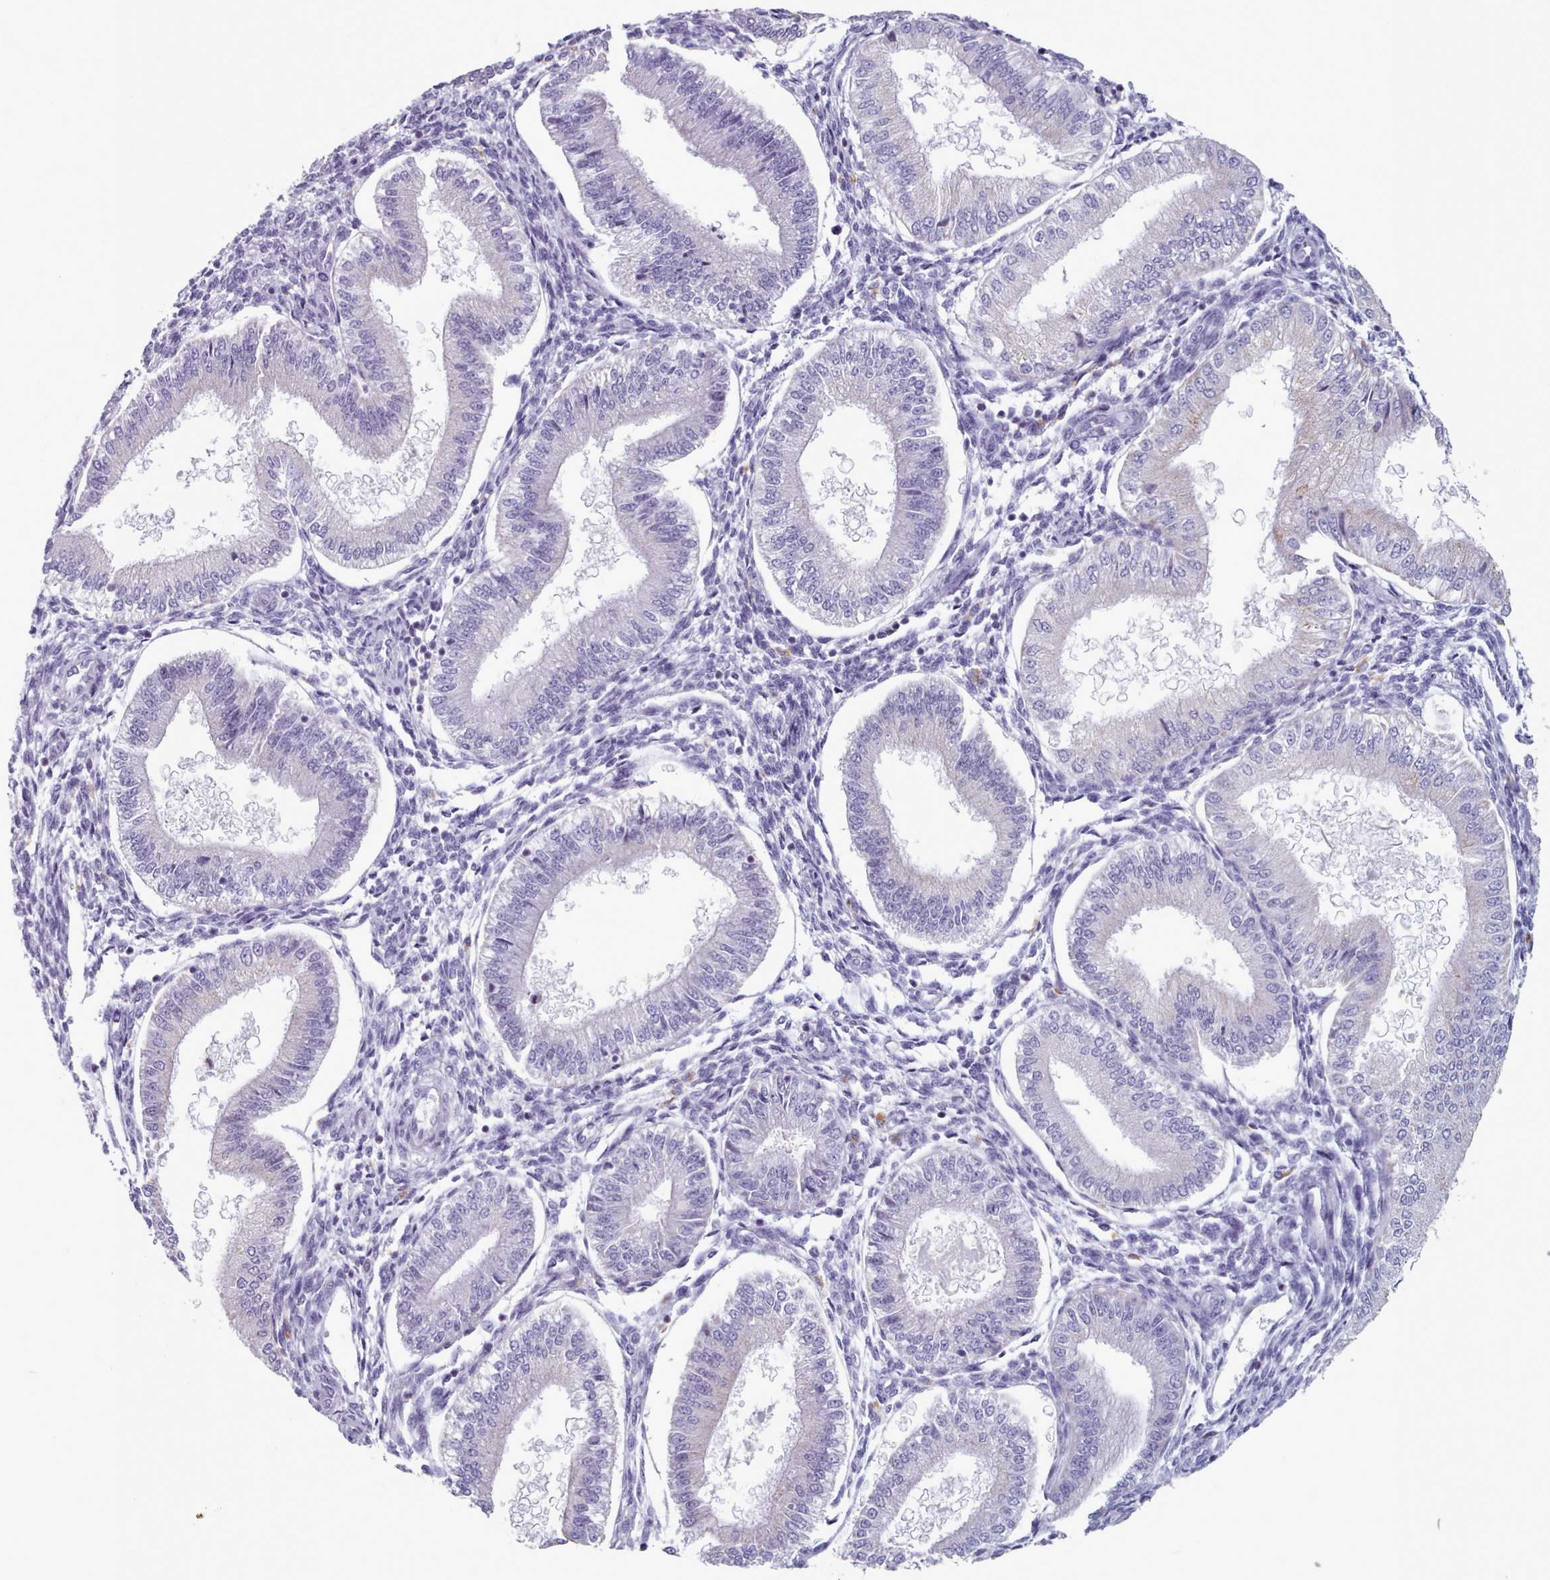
{"staining": {"intensity": "negative", "quantity": "none", "location": "none"}, "tissue": "endometrium", "cell_type": "Cells in endometrial stroma", "image_type": "normal", "snomed": [{"axis": "morphology", "description": "Normal tissue, NOS"}, {"axis": "topography", "description": "Endometrium"}], "caption": "This photomicrograph is of benign endometrium stained with IHC to label a protein in brown with the nuclei are counter-stained blue. There is no staining in cells in endometrial stroma.", "gene": "FAM170B", "patient": {"sex": "female", "age": 39}}